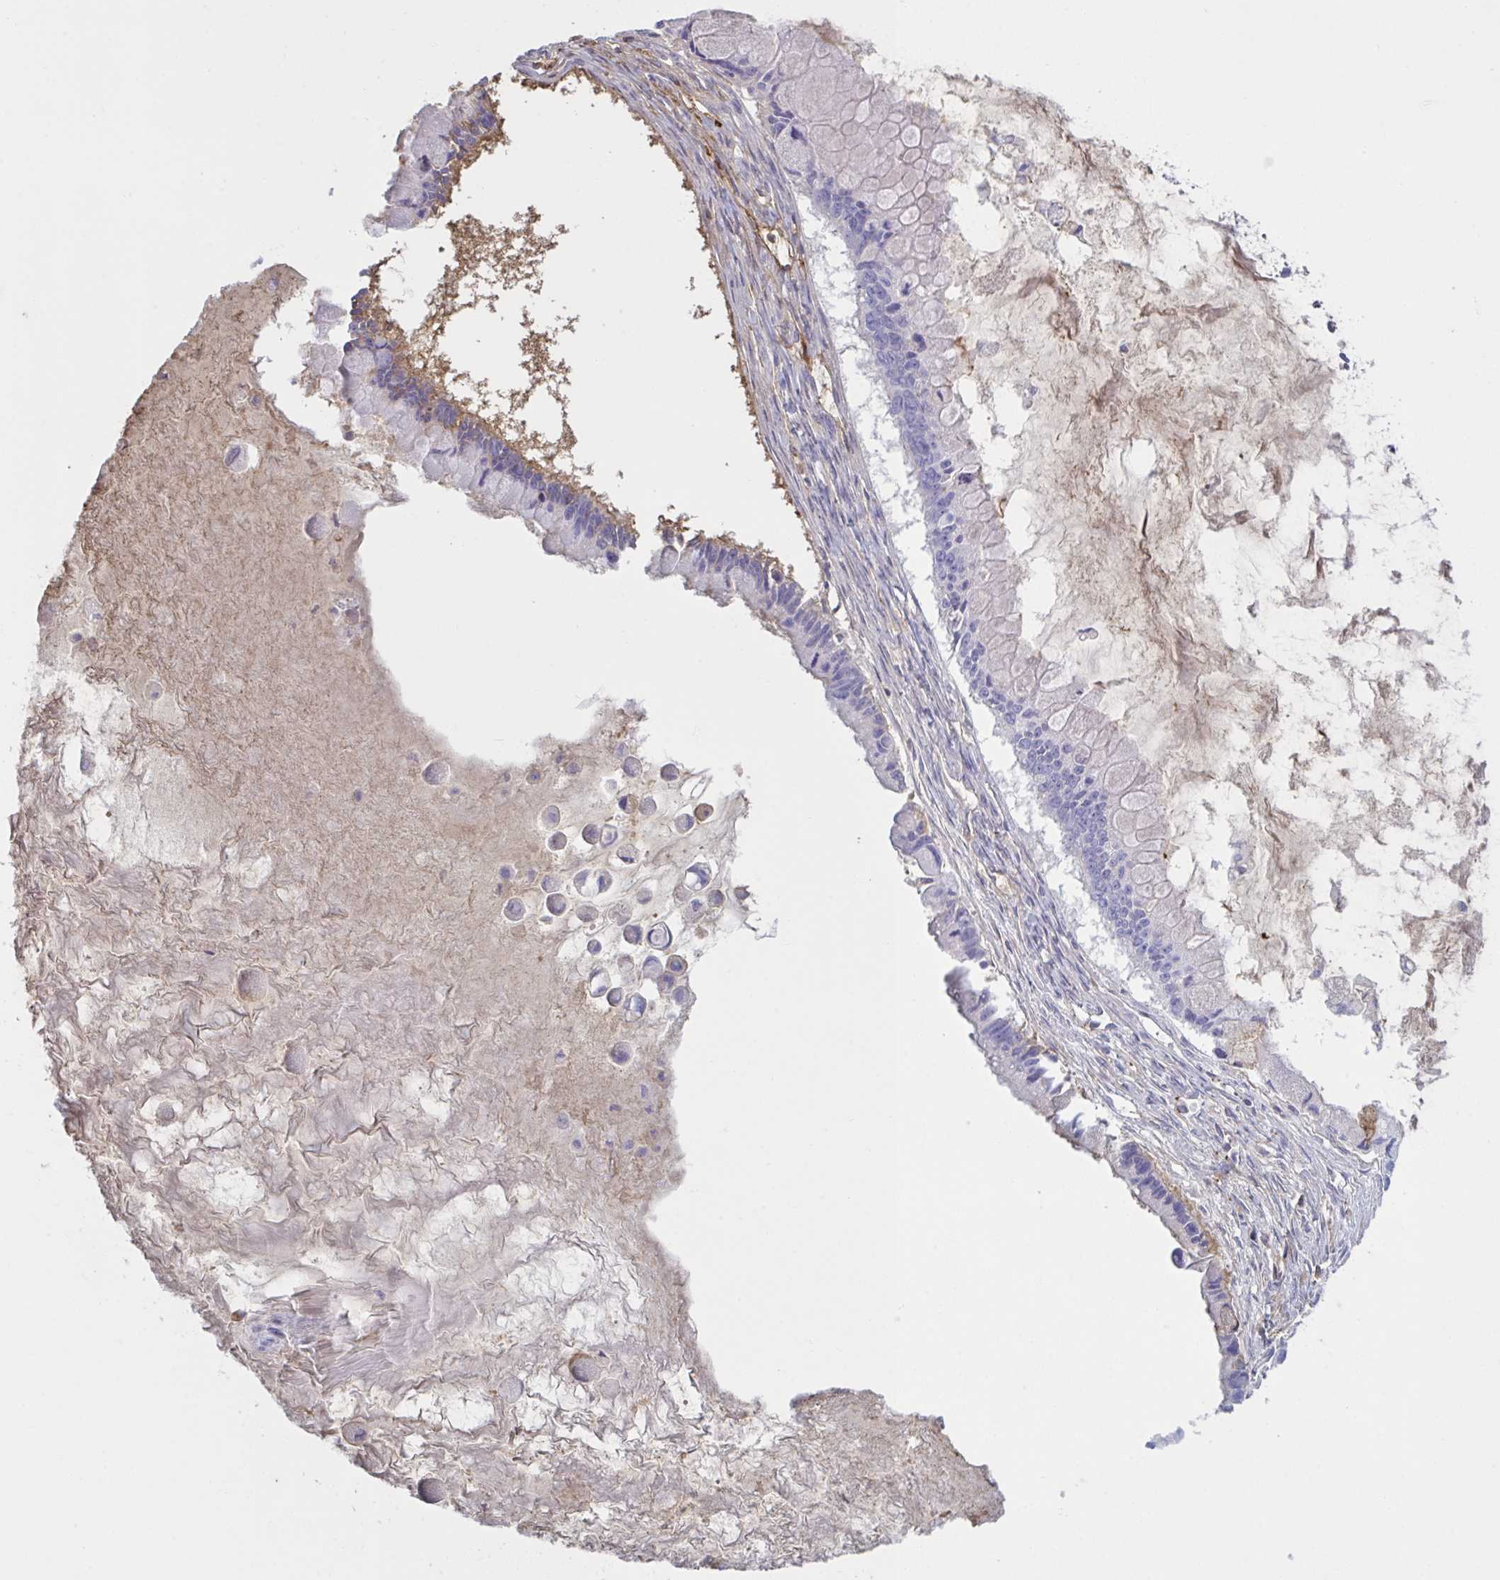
{"staining": {"intensity": "negative", "quantity": "none", "location": "none"}, "tissue": "ovarian cancer", "cell_type": "Tumor cells", "image_type": "cancer", "snomed": [{"axis": "morphology", "description": "Cystadenocarcinoma, mucinous, NOS"}, {"axis": "topography", "description": "Ovary"}], "caption": "Tumor cells are negative for protein expression in human ovarian cancer.", "gene": "IL1R1", "patient": {"sex": "female", "age": 63}}